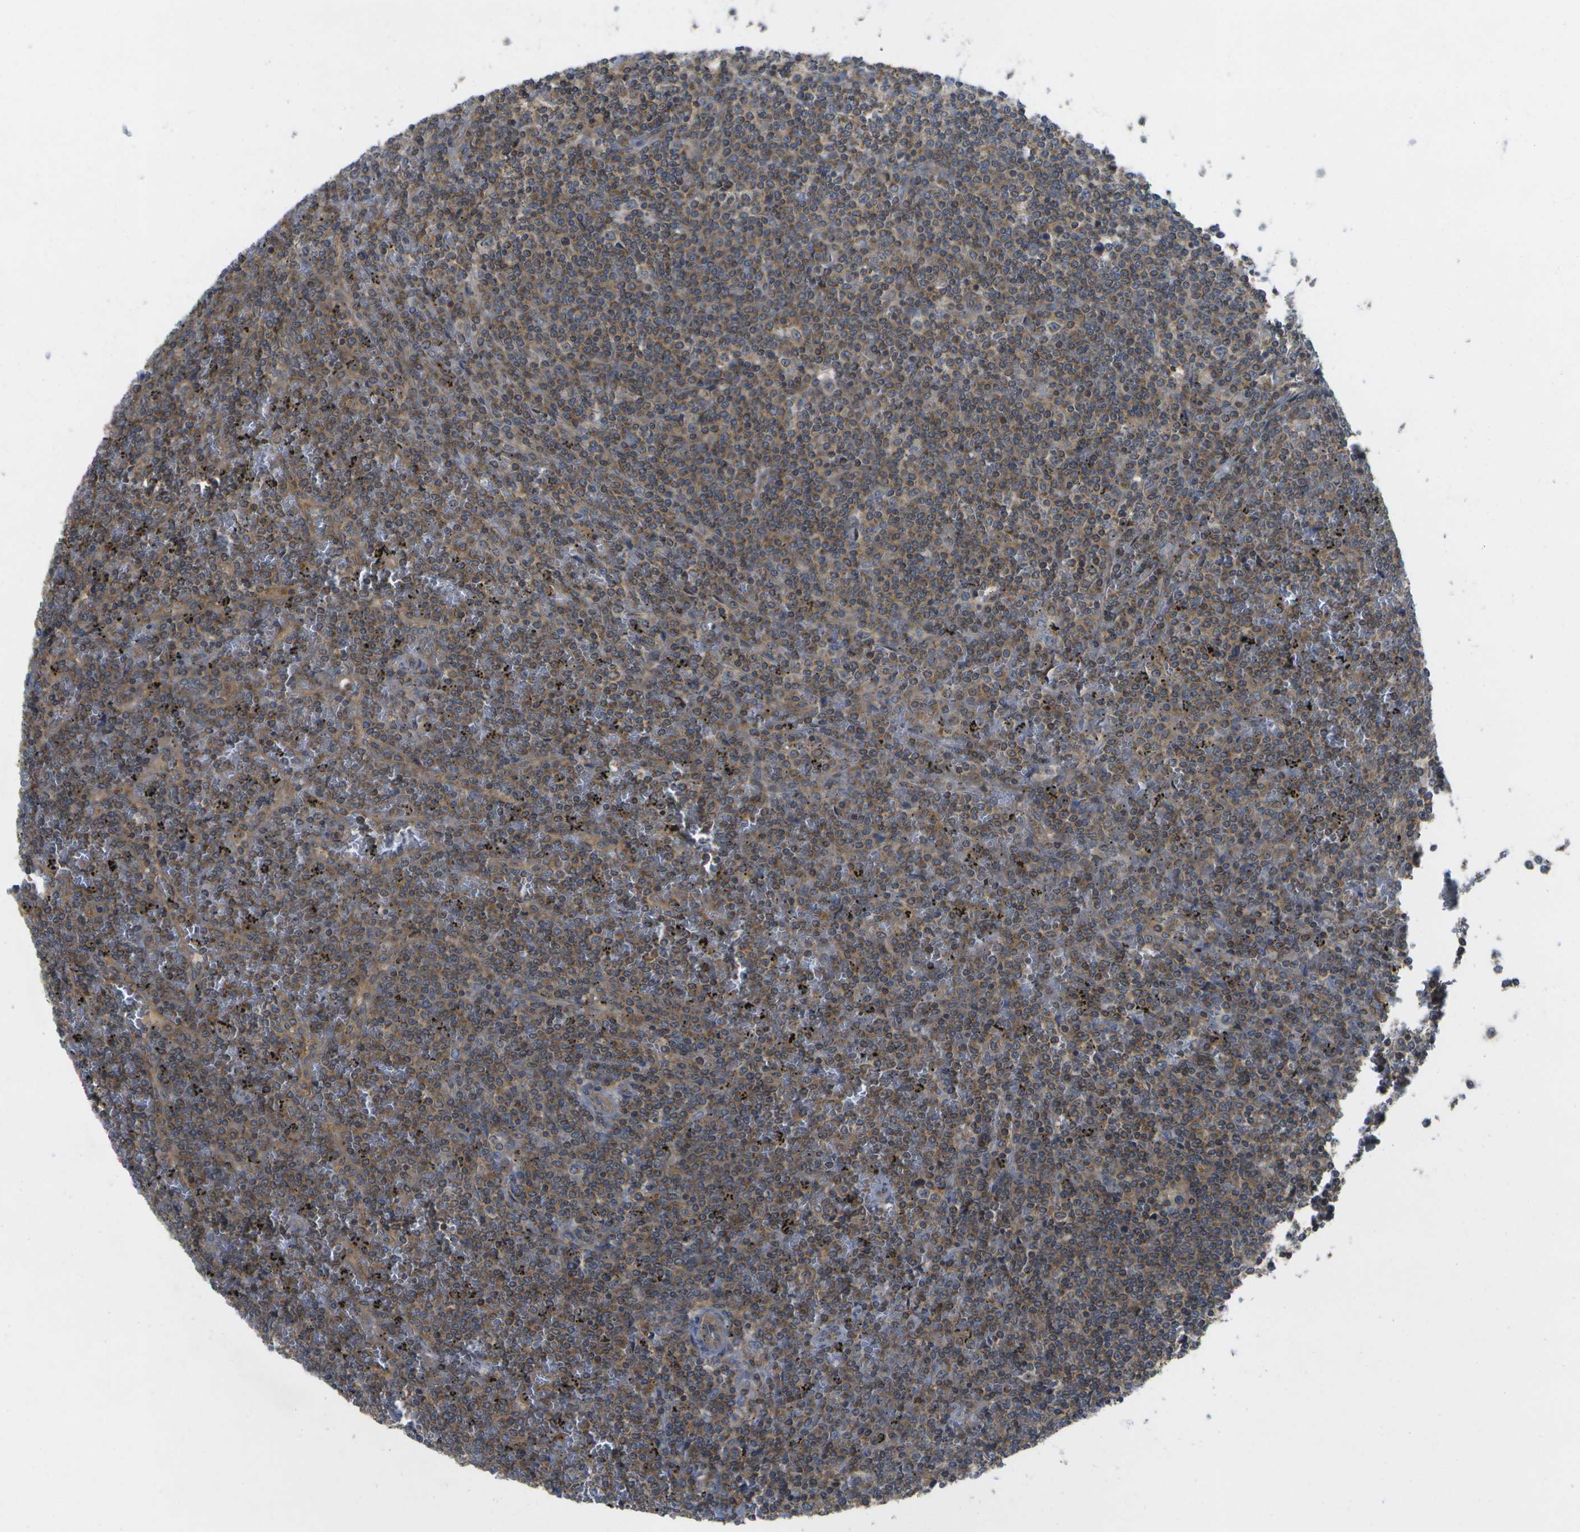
{"staining": {"intensity": "moderate", "quantity": ">75%", "location": "cytoplasmic/membranous"}, "tissue": "lymphoma", "cell_type": "Tumor cells", "image_type": "cancer", "snomed": [{"axis": "morphology", "description": "Malignant lymphoma, non-Hodgkin's type, Low grade"}, {"axis": "topography", "description": "Spleen"}], "caption": "Tumor cells demonstrate medium levels of moderate cytoplasmic/membranous positivity in about >75% of cells in lymphoma.", "gene": "DPM3", "patient": {"sex": "female", "age": 19}}